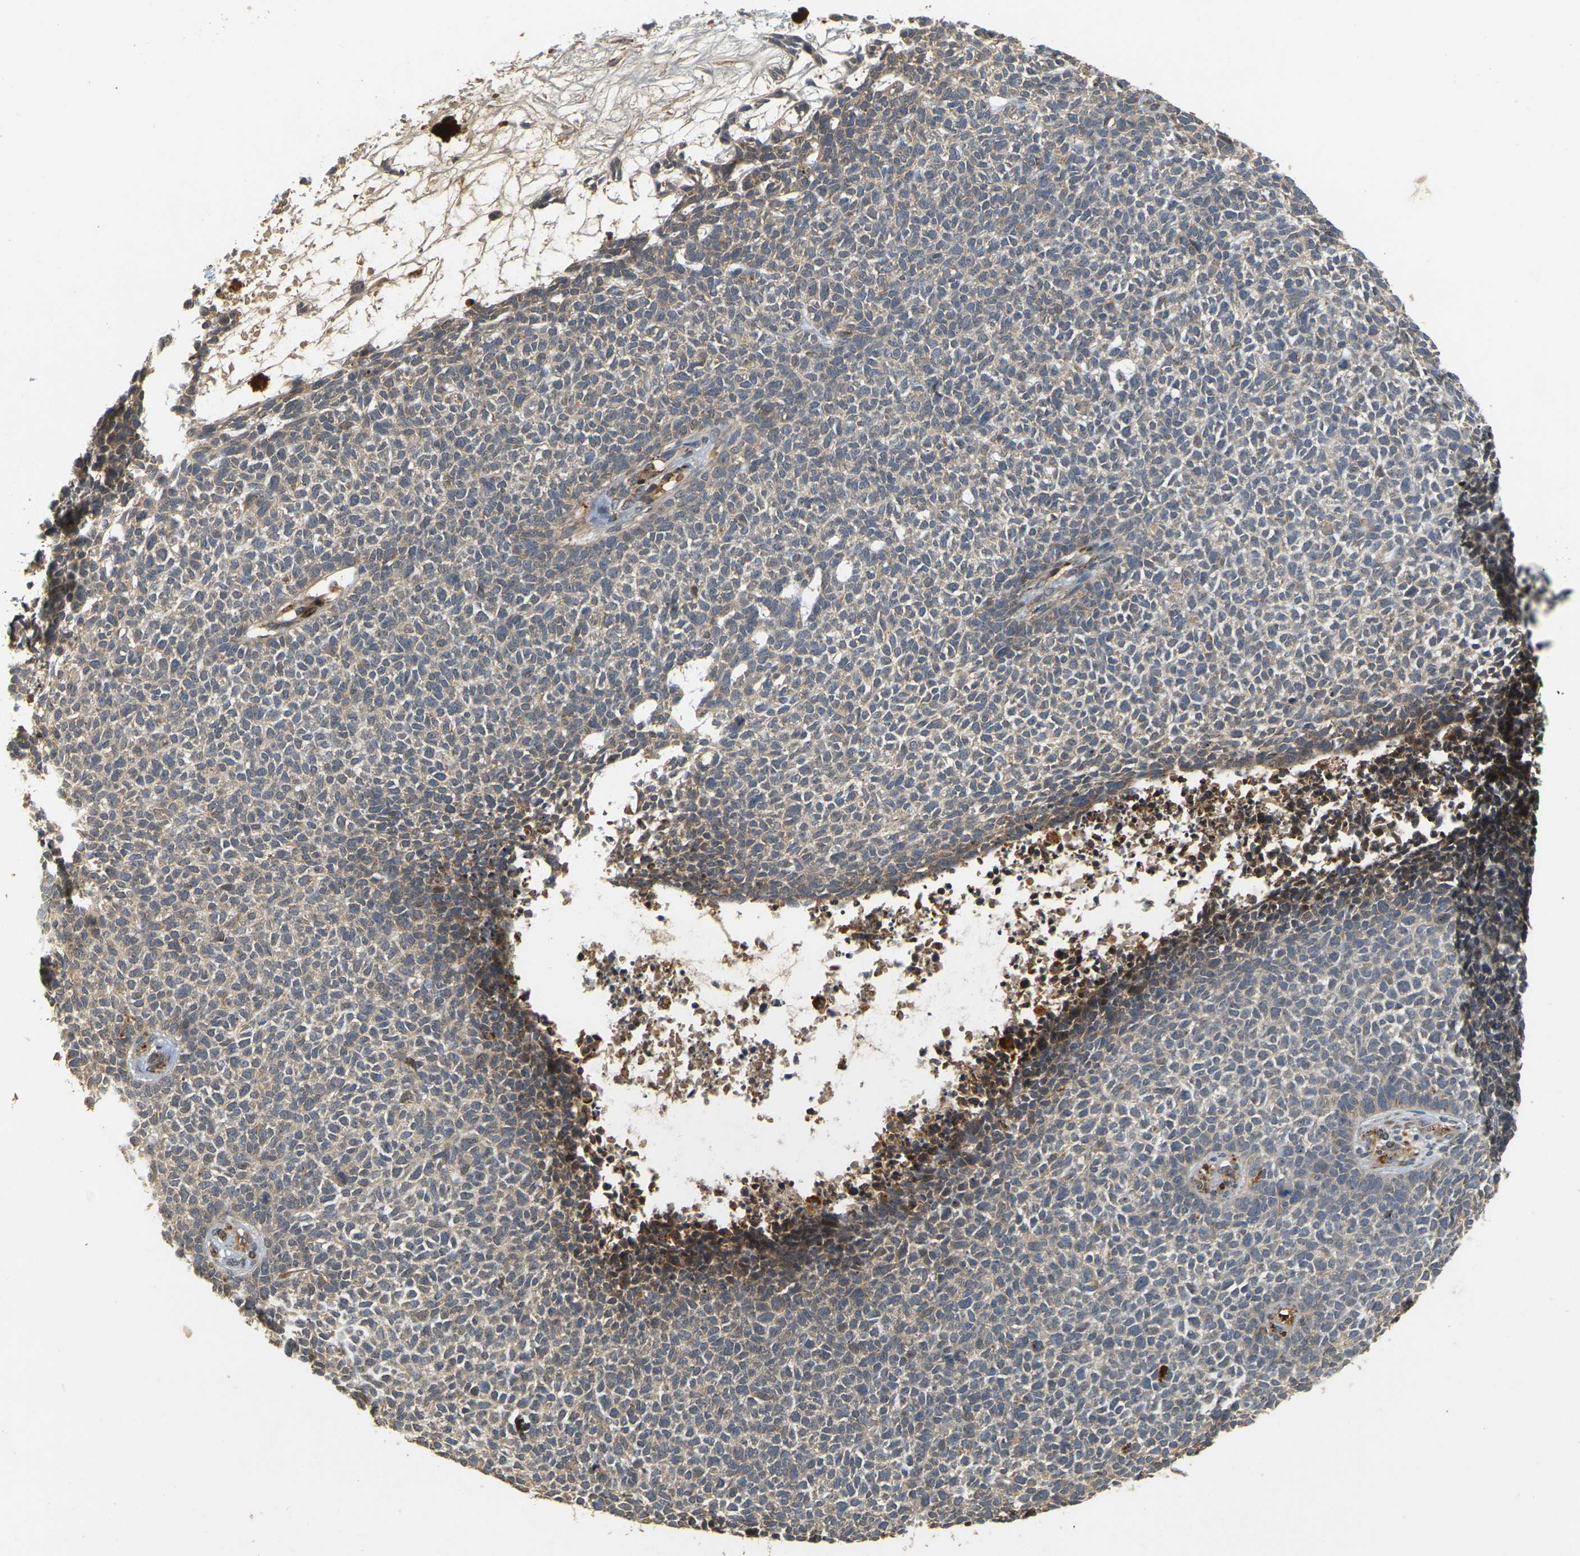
{"staining": {"intensity": "weak", "quantity": "<25%", "location": "cytoplasmic/membranous"}, "tissue": "skin cancer", "cell_type": "Tumor cells", "image_type": "cancer", "snomed": [{"axis": "morphology", "description": "Basal cell carcinoma"}, {"axis": "topography", "description": "Skin"}], "caption": "Tumor cells show no significant staining in basal cell carcinoma (skin). (Immunohistochemistry, brightfield microscopy, high magnification).", "gene": "MEGF9", "patient": {"sex": "female", "age": 84}}